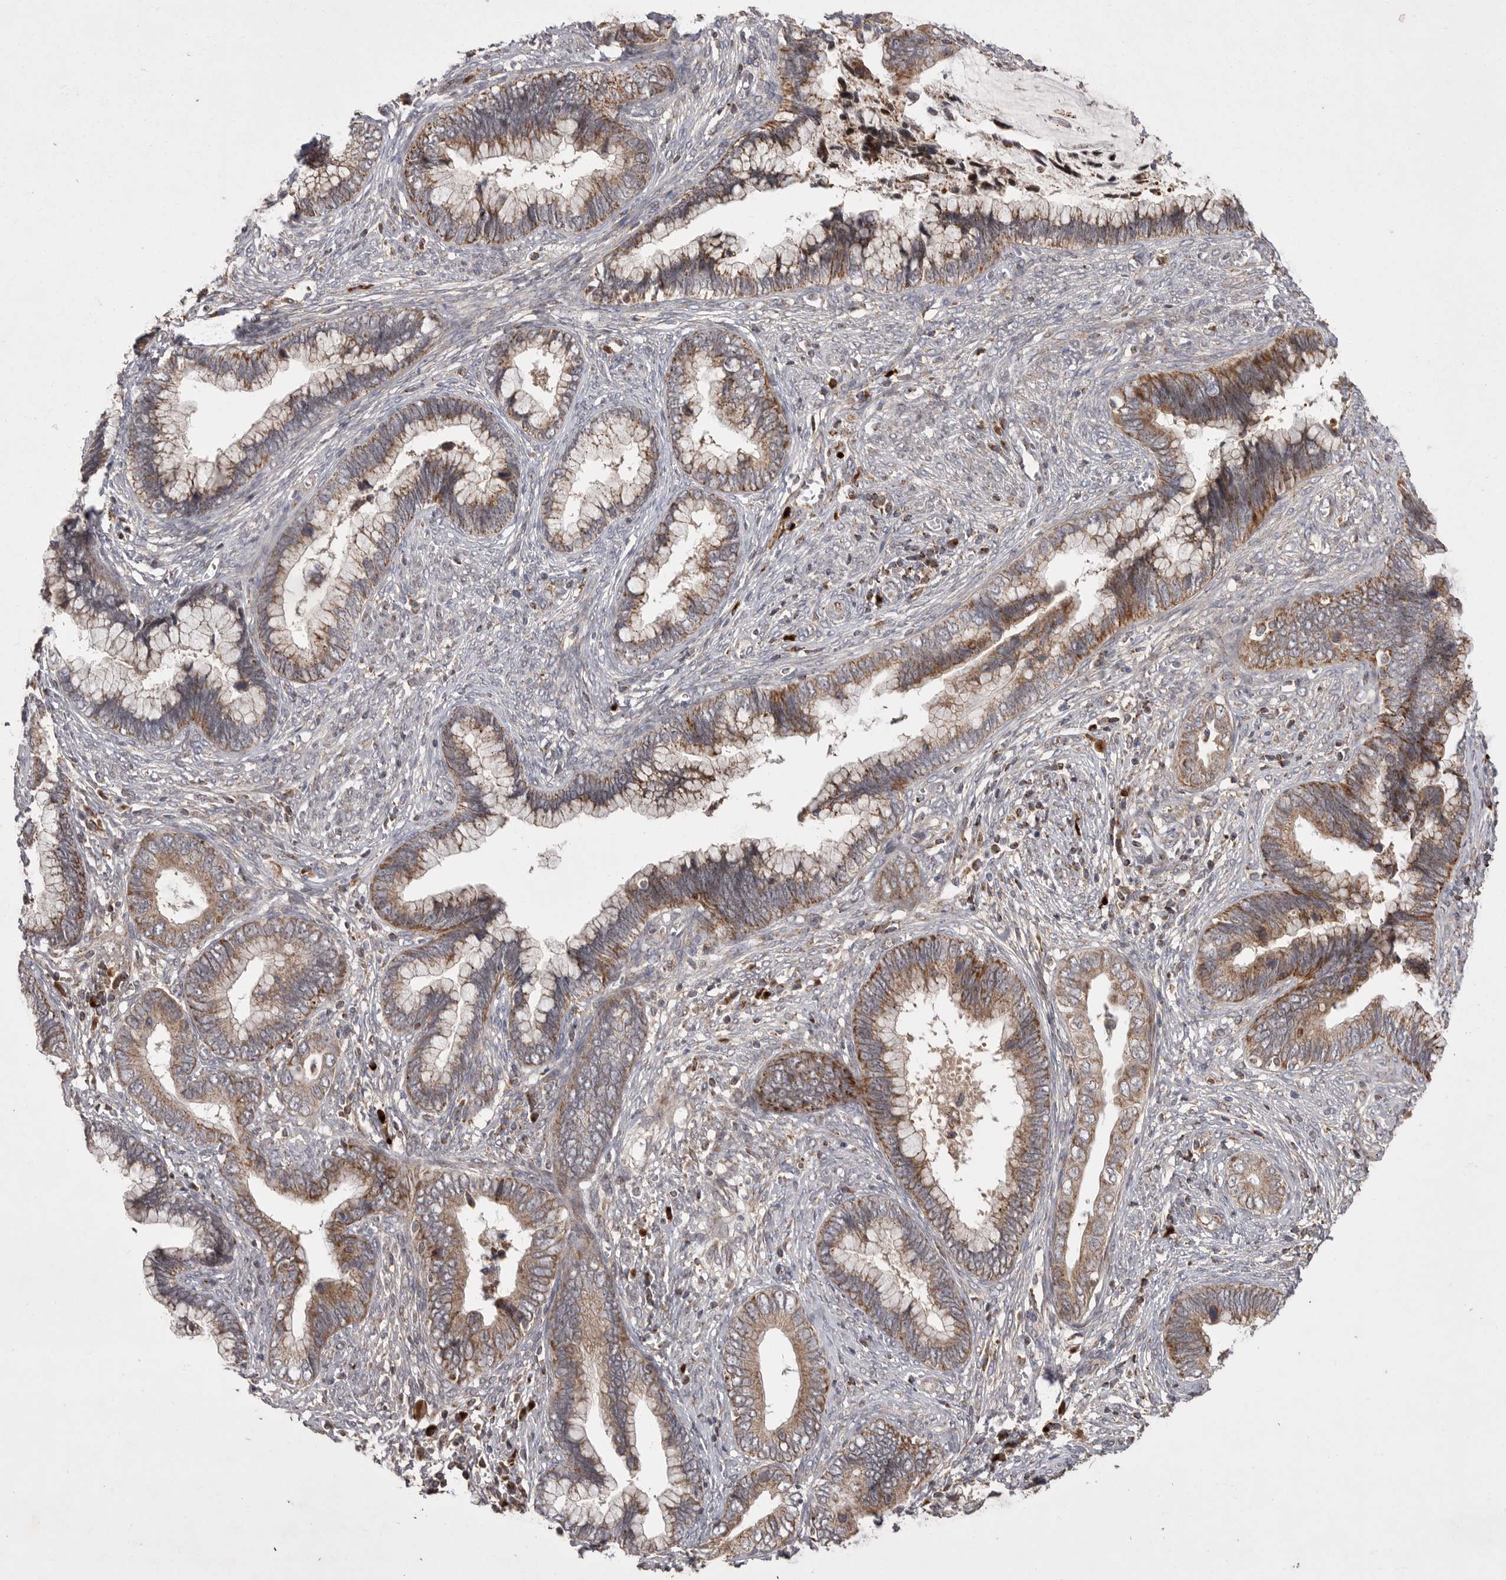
{"staining": {"intensity": "moderate", "quantity": ">75%", "location": "cytoplasmic/membranous"}, "tissue": "cervical cancer", "cell_type": "Tumor cells", "image_type": "cancer", "snomed": [{"axis": "morphology", "description": "Adenocarcinoma, NOS"}, {"axis": "topography", "description": "Cervix"}], "caption": "Brown immunohistochemical staining in cervical adenocarcinoma displays moderate cytoplasmic/membranous staining in about >75% of tumor cells.", "gene": "KYAT3", "patient": {"sex": "female", "age": 44}}